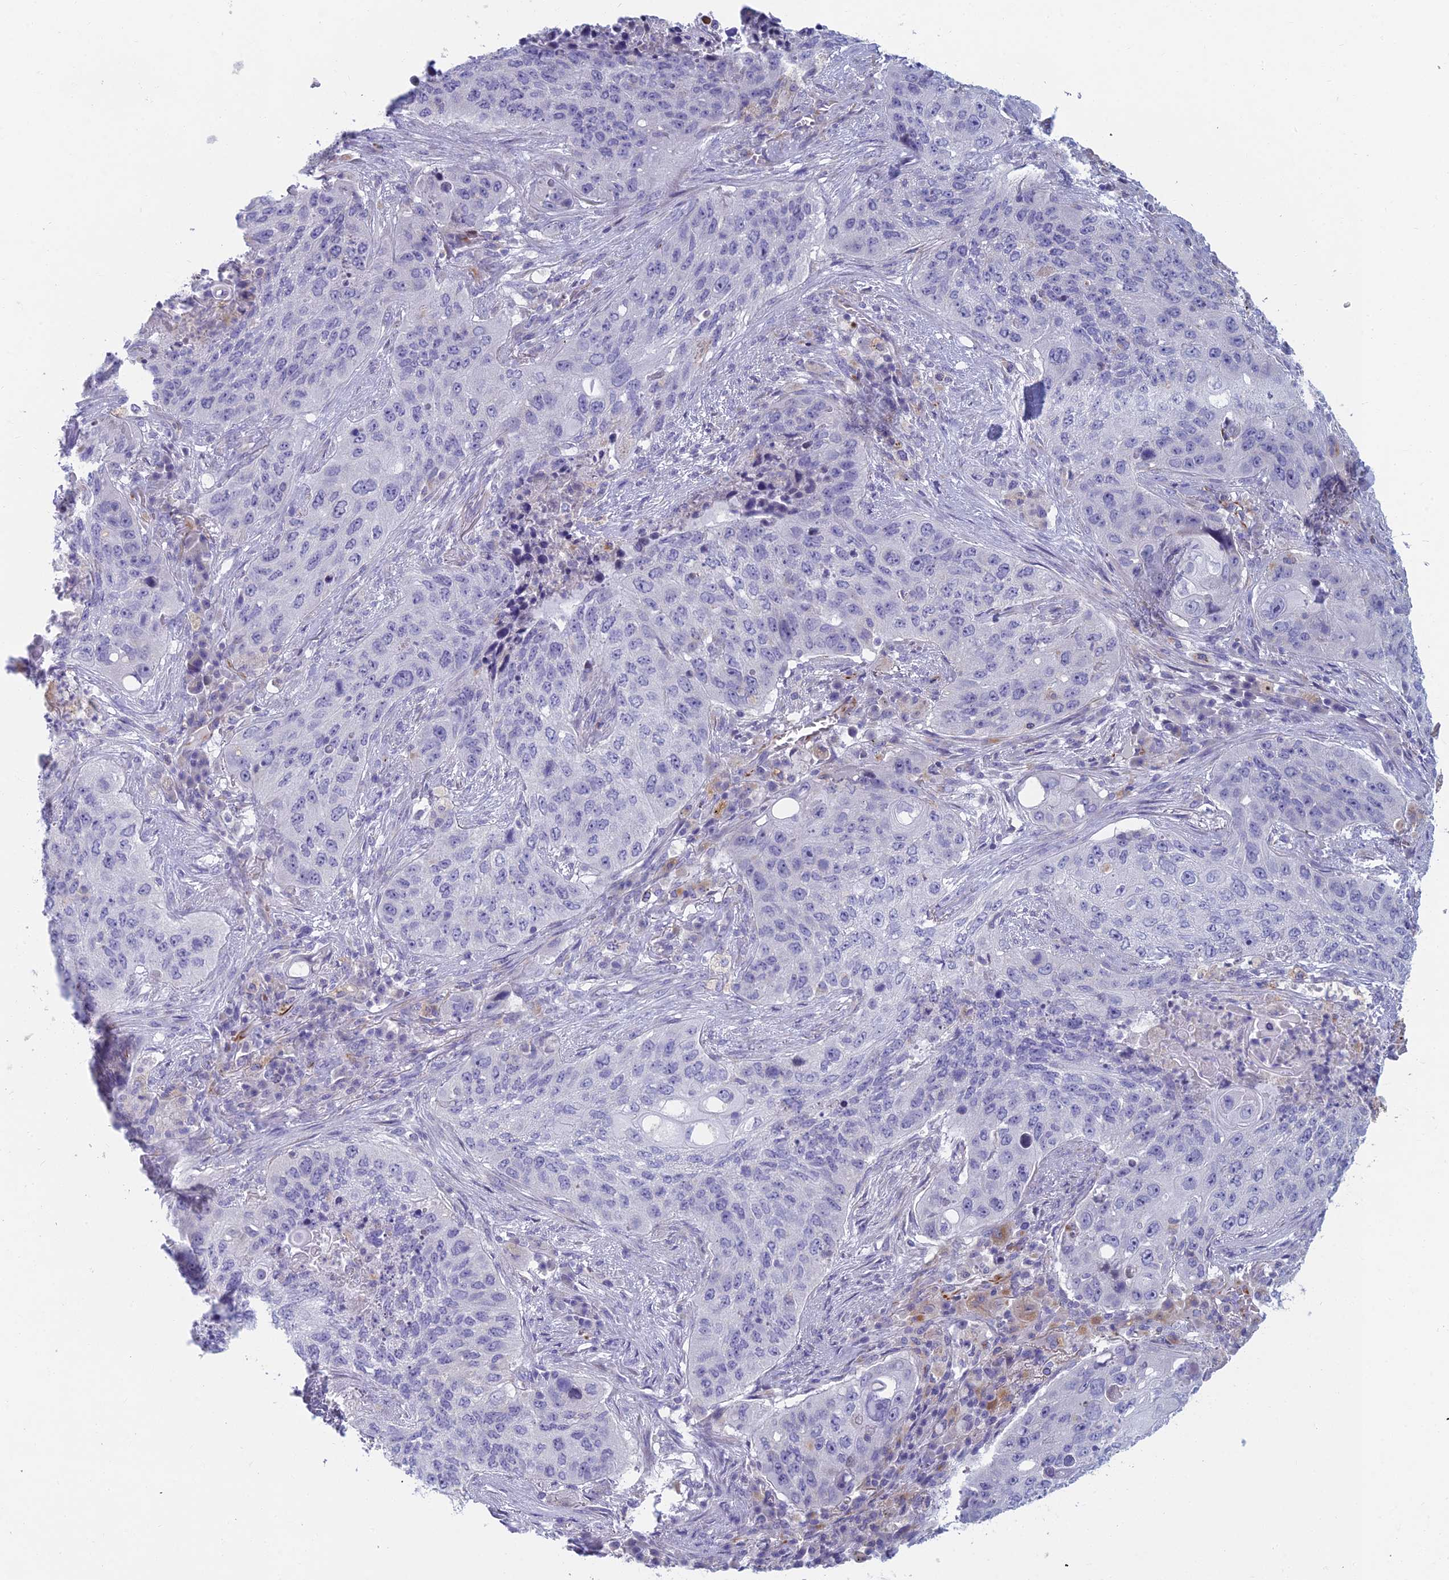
{"staining": {"intensity": "negative", "quantity": "none", "location": "none"}, "tissue": "lung cancer", "cell_type": "Tumor cells", "image_type": "cancer", "snomed": [{"axis": "morphology", "description": "Squamous cell carcinoma, NOS"}, {"axis": "topography", "description": "Lung"}], "caption": "Lung cancer (squamous cell carcinoma) stained for a protein using immunohistochemistry demonstrates no positivity tumor cells.", "gene": "FERD3L", "patient": {"sex": "female", "age": 63}}